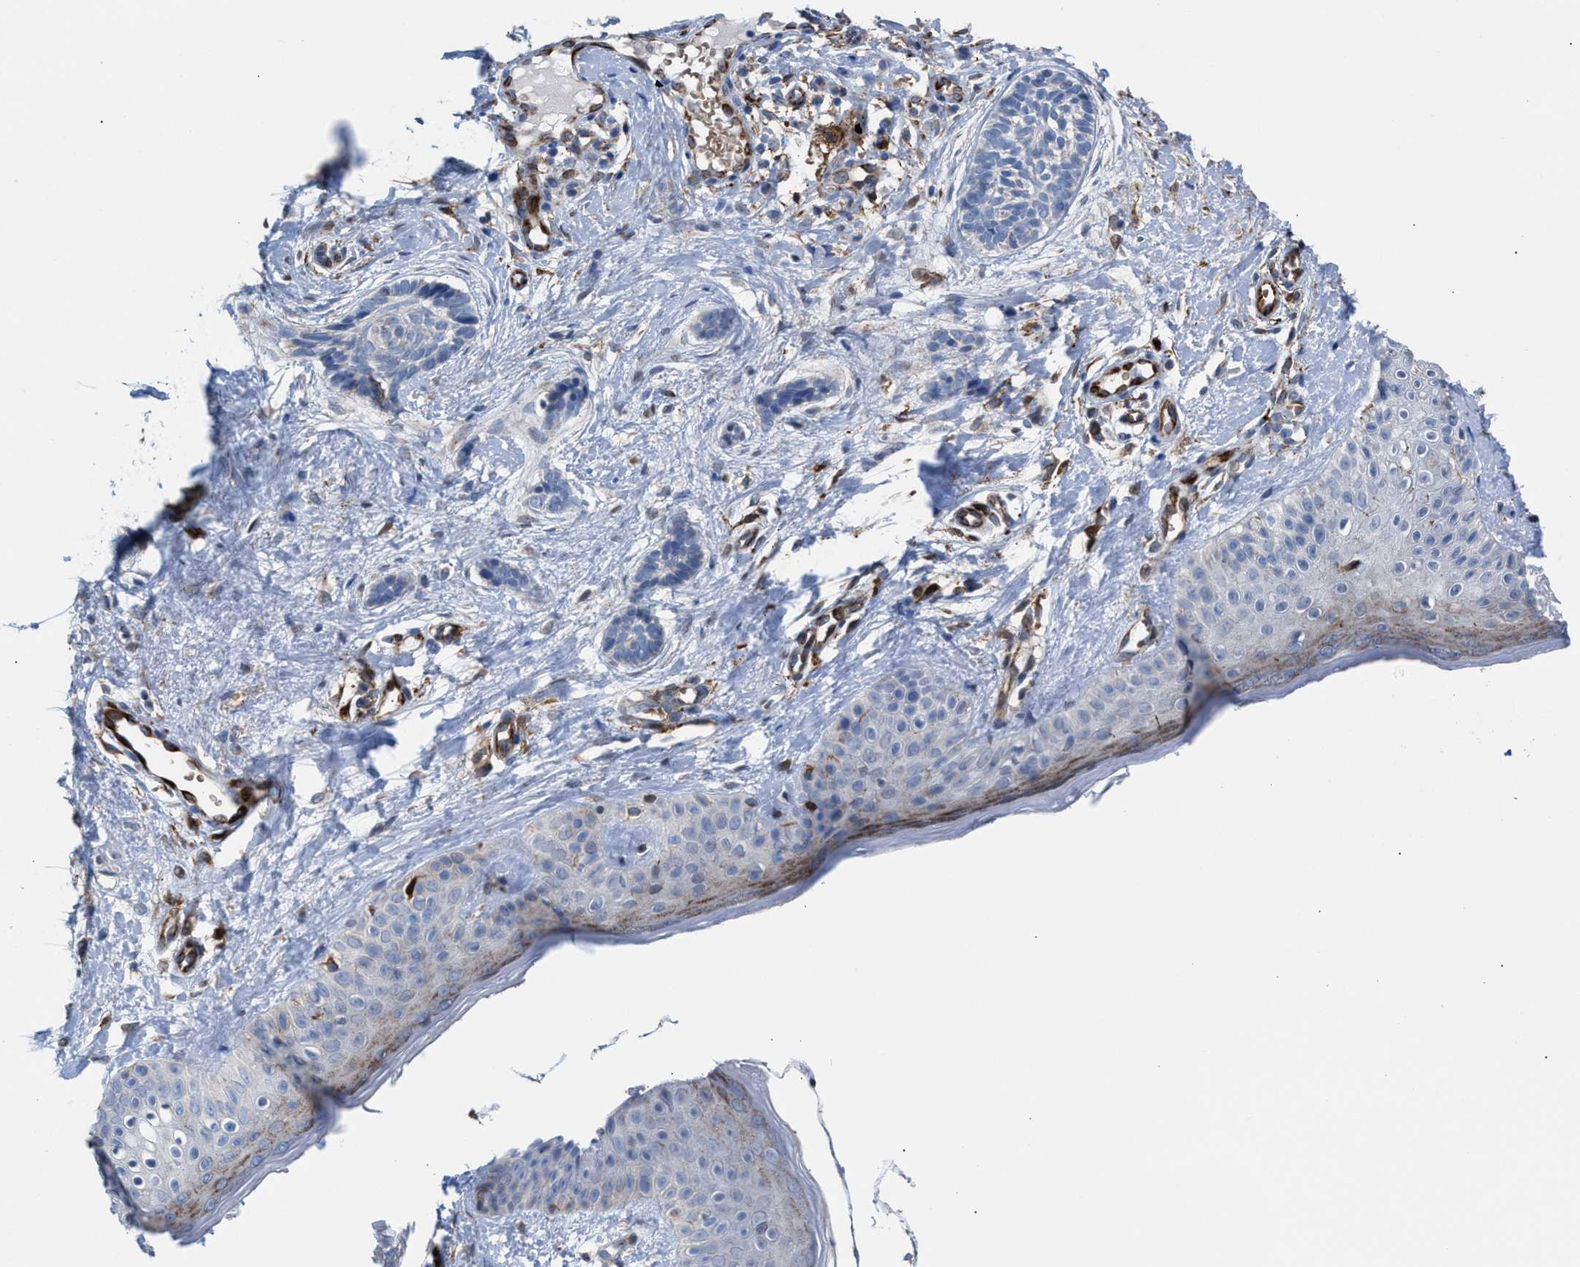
{"staining": {"intensity": "negative", "quantity": "none", "location": "none"}, "tissue": "skin cancer", "cell_type": "Tumor cells", "image_type": "cancer", "snomed": [{"axis": "morphology", "description": "Normal tissue, NOS"}, {"axis": "morphology", "description": "Basal cell carcinoma"}, {"axis": "topography", "description": "Skin"}], "caption": "Tumor cells show no significant positivity in basal cell carcinoma (skin).", "gene": "SLC47A1", "patient": {"sex": "male", "age": 63}}